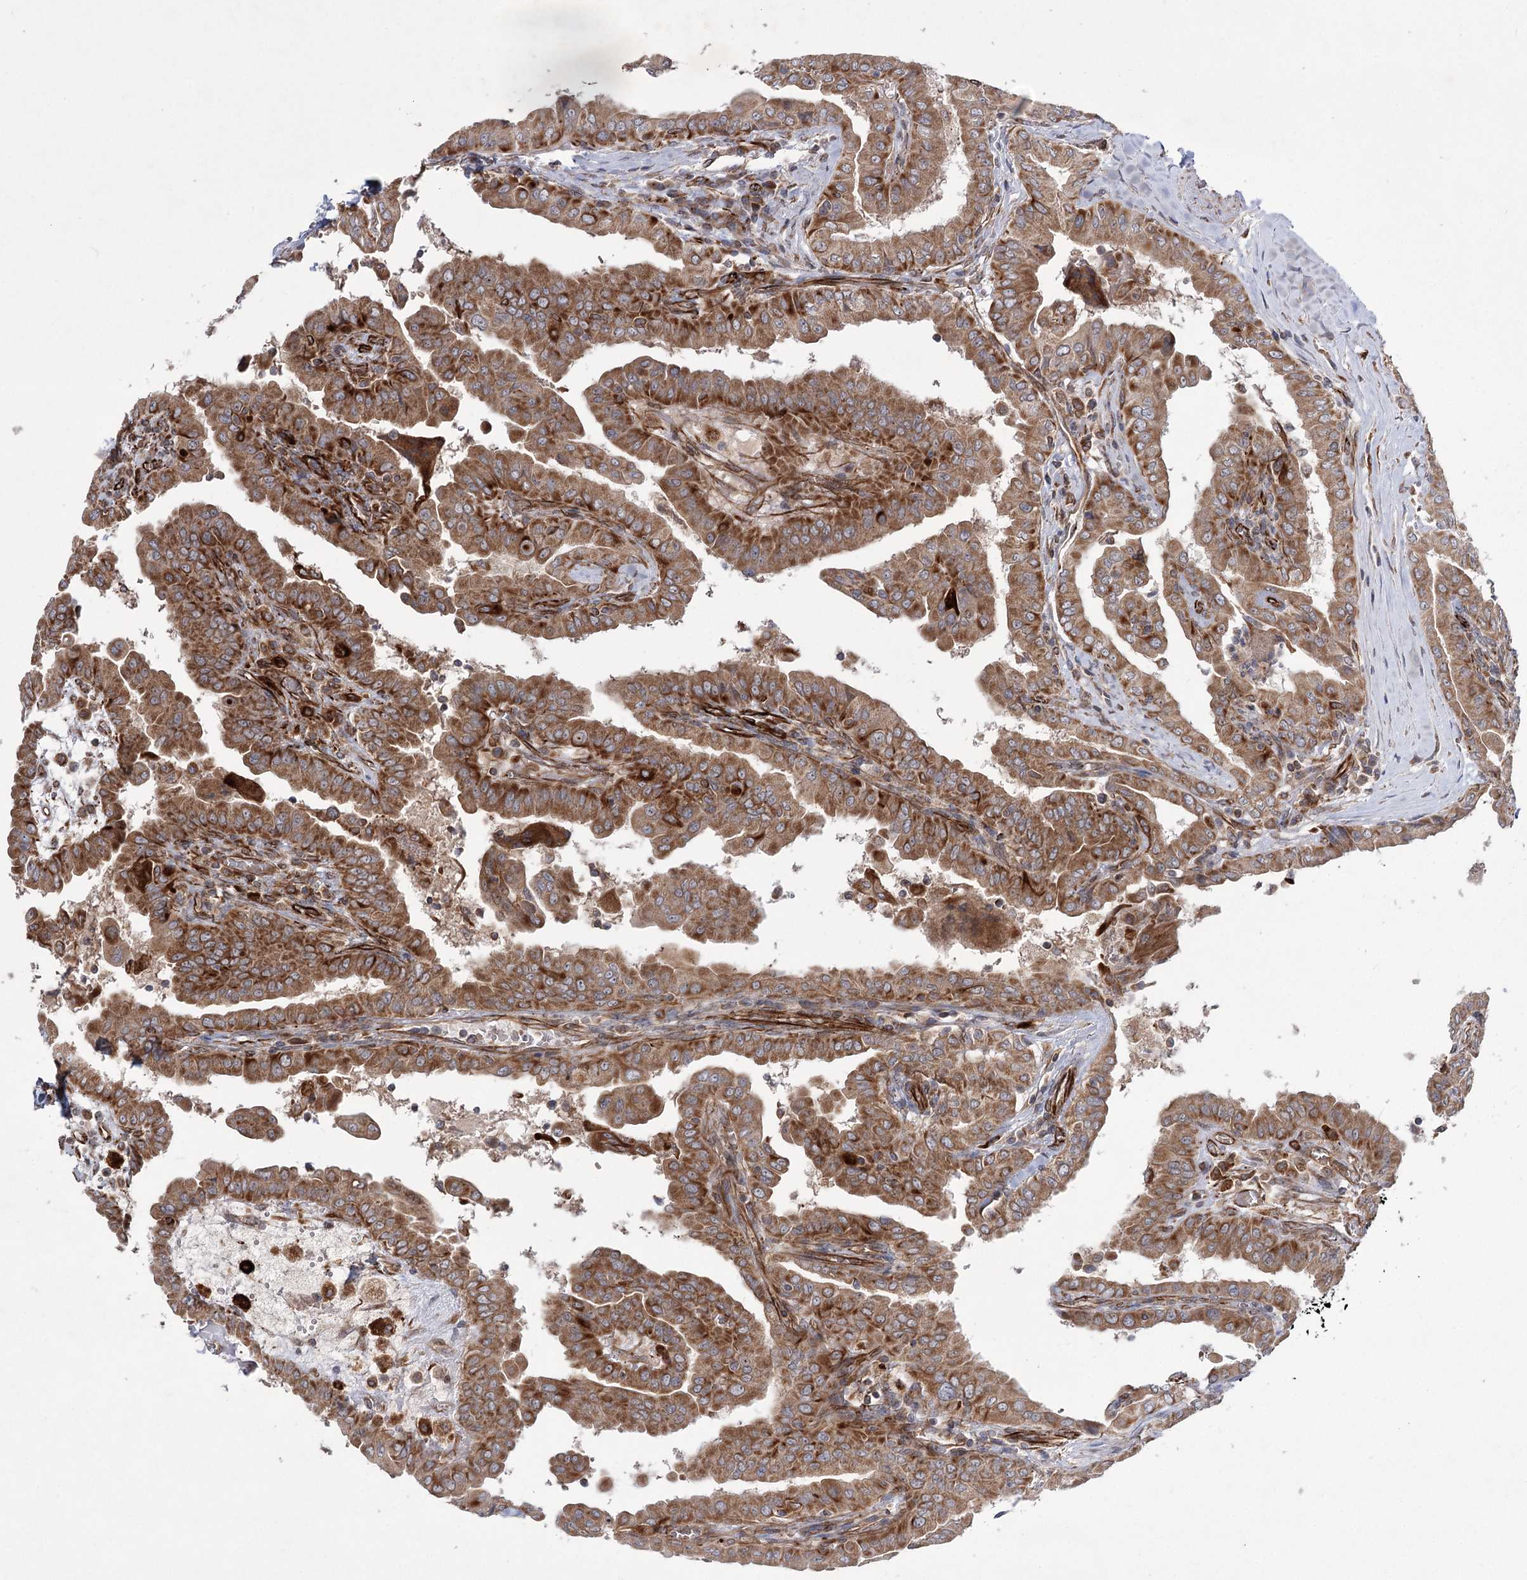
{"staining": {"intensity": "moderate", "quantity": ">75%", "location": "cytoplasmic/membranous"}, "tissue": "thyroid cancer", "cell_type": "Tumor cells", "image_type": "cancer", "snomed": [{"axis": "morphology", "description": "Papillary adenocarcinoma, NOS"}, {"axis": "topography", "description": "Thyroid gland"}], "caption": "Immunohistochemical staining of thyroid papillary adenocarcinoma demonstrates medium levels of moderate cytoplasmic/membranous staining in approximately >75% of tumor cells.", "gene": "DPEP2", "patient": {"sex": "male", "age": 33}}